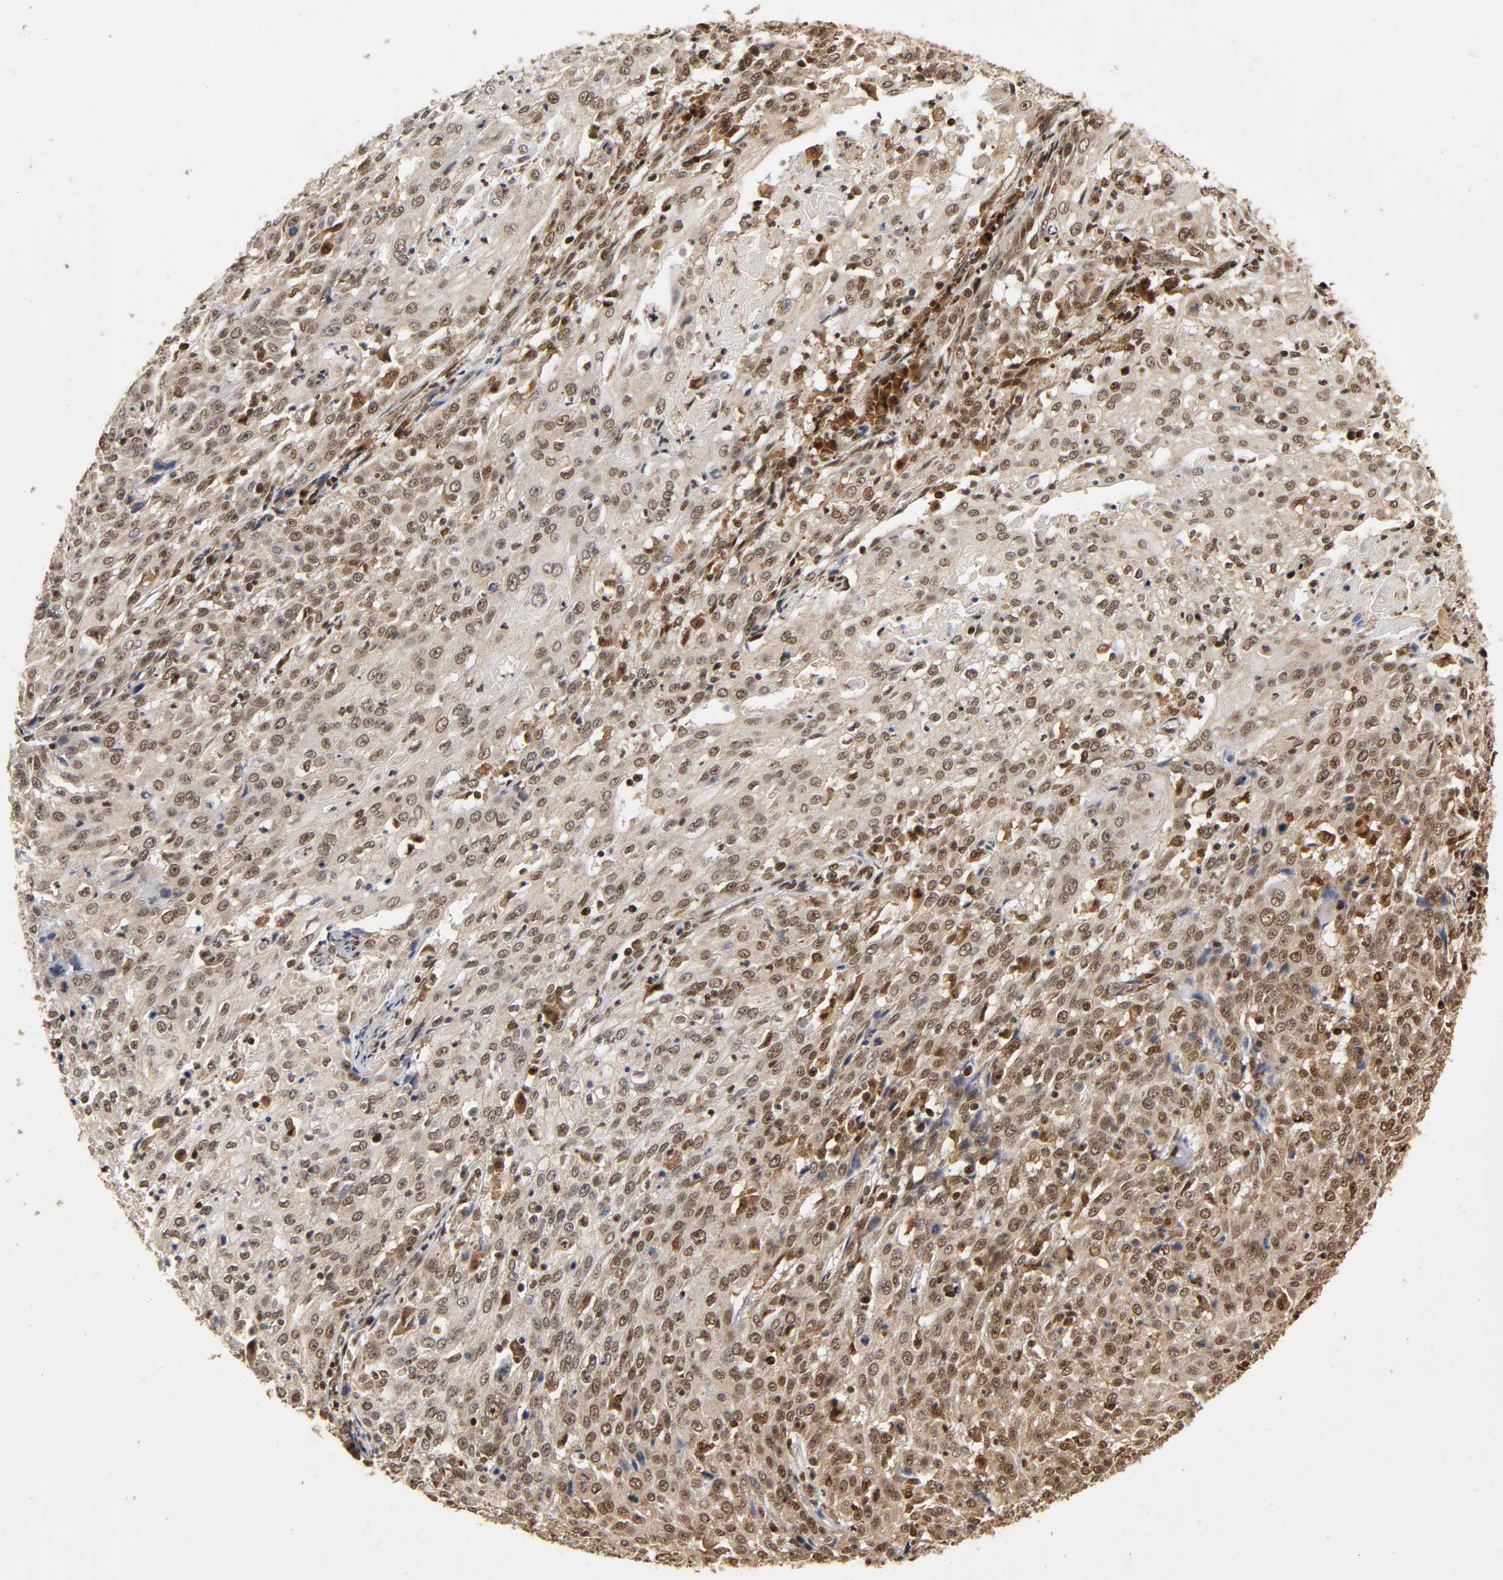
{"staining": {"intensity": "moderate", "quantity": ">75%", "location": "cytoplasmic/membranous,nuclear"}, "tissue": "cervical cancer", "cell_type": "Tumor cells", "image_type": "cancer", "snomed": [{"axis": "morphology", "description": "Squamous cell carcinoma, NOS"}, {"axis": "topography", "description": "Cervix"}], "caption": "Immunohistochemistry (DAB) staining of cervical cancer shows moderate cytoplasmic/membranous and nuclear protein staining in approximately >75% of tumor cells.", "gene": "RNF122", "patient": {"sex": "female", "age": 39}}